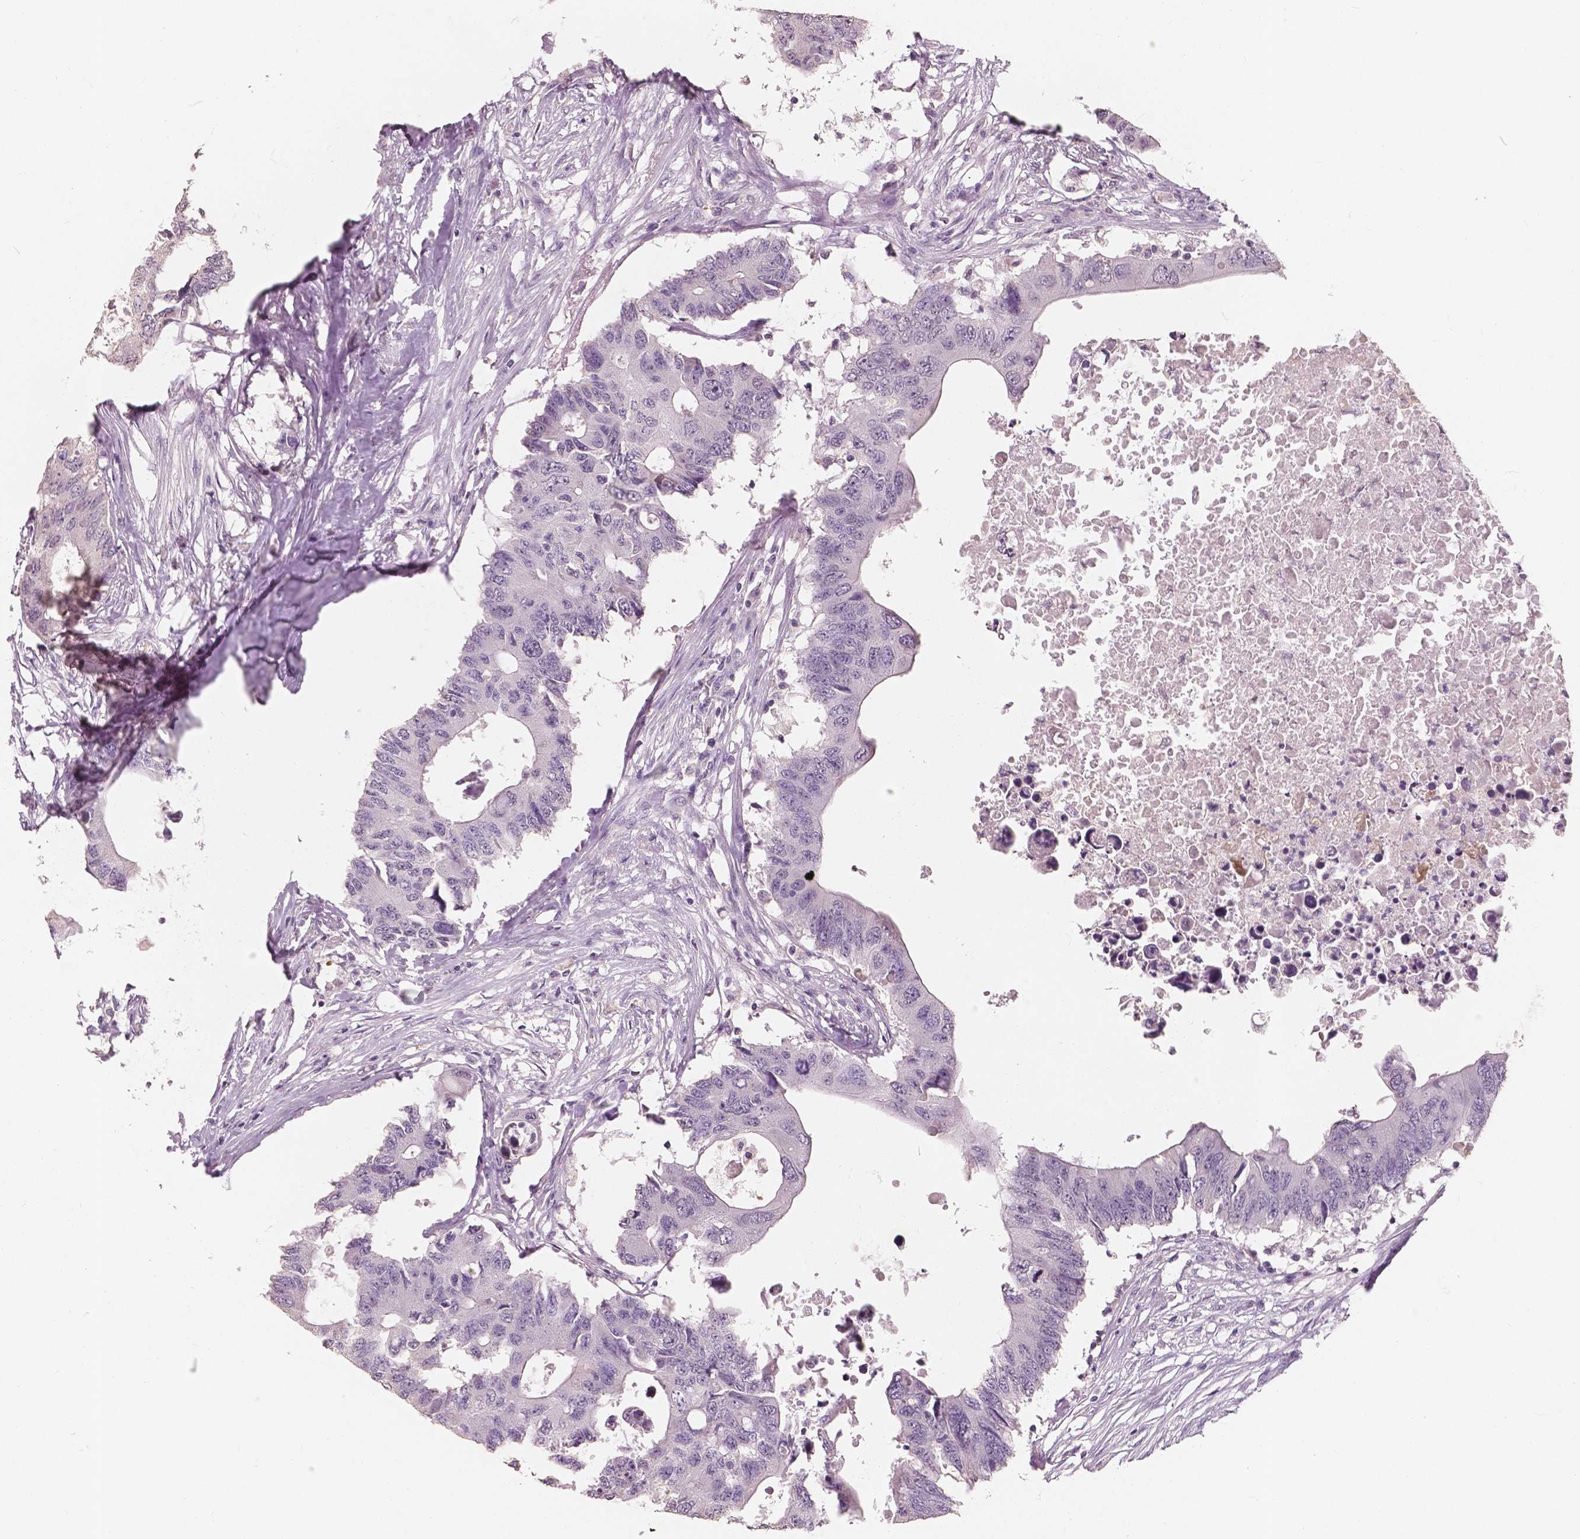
{"staining": {"intensity": "negative", "quantity": "none", "location": "none"}, "tissue": "colorectal cancer", "cell_type": "Tumor cells", "image_type": "cancer", "snomed": [{"axis": "morphology", "description": "Adenocarcinoma, NOS"}, {"axis": "topography", "description": "Colon"}], "caption": "This is a micrograph of immunohistochemistry (IHC) staining of colorectal cancer (adenocarcinoma), which shows no positivity in tumor cells.", "gene": "SAT2", "patient": {"sex": "male", "age": 71}}